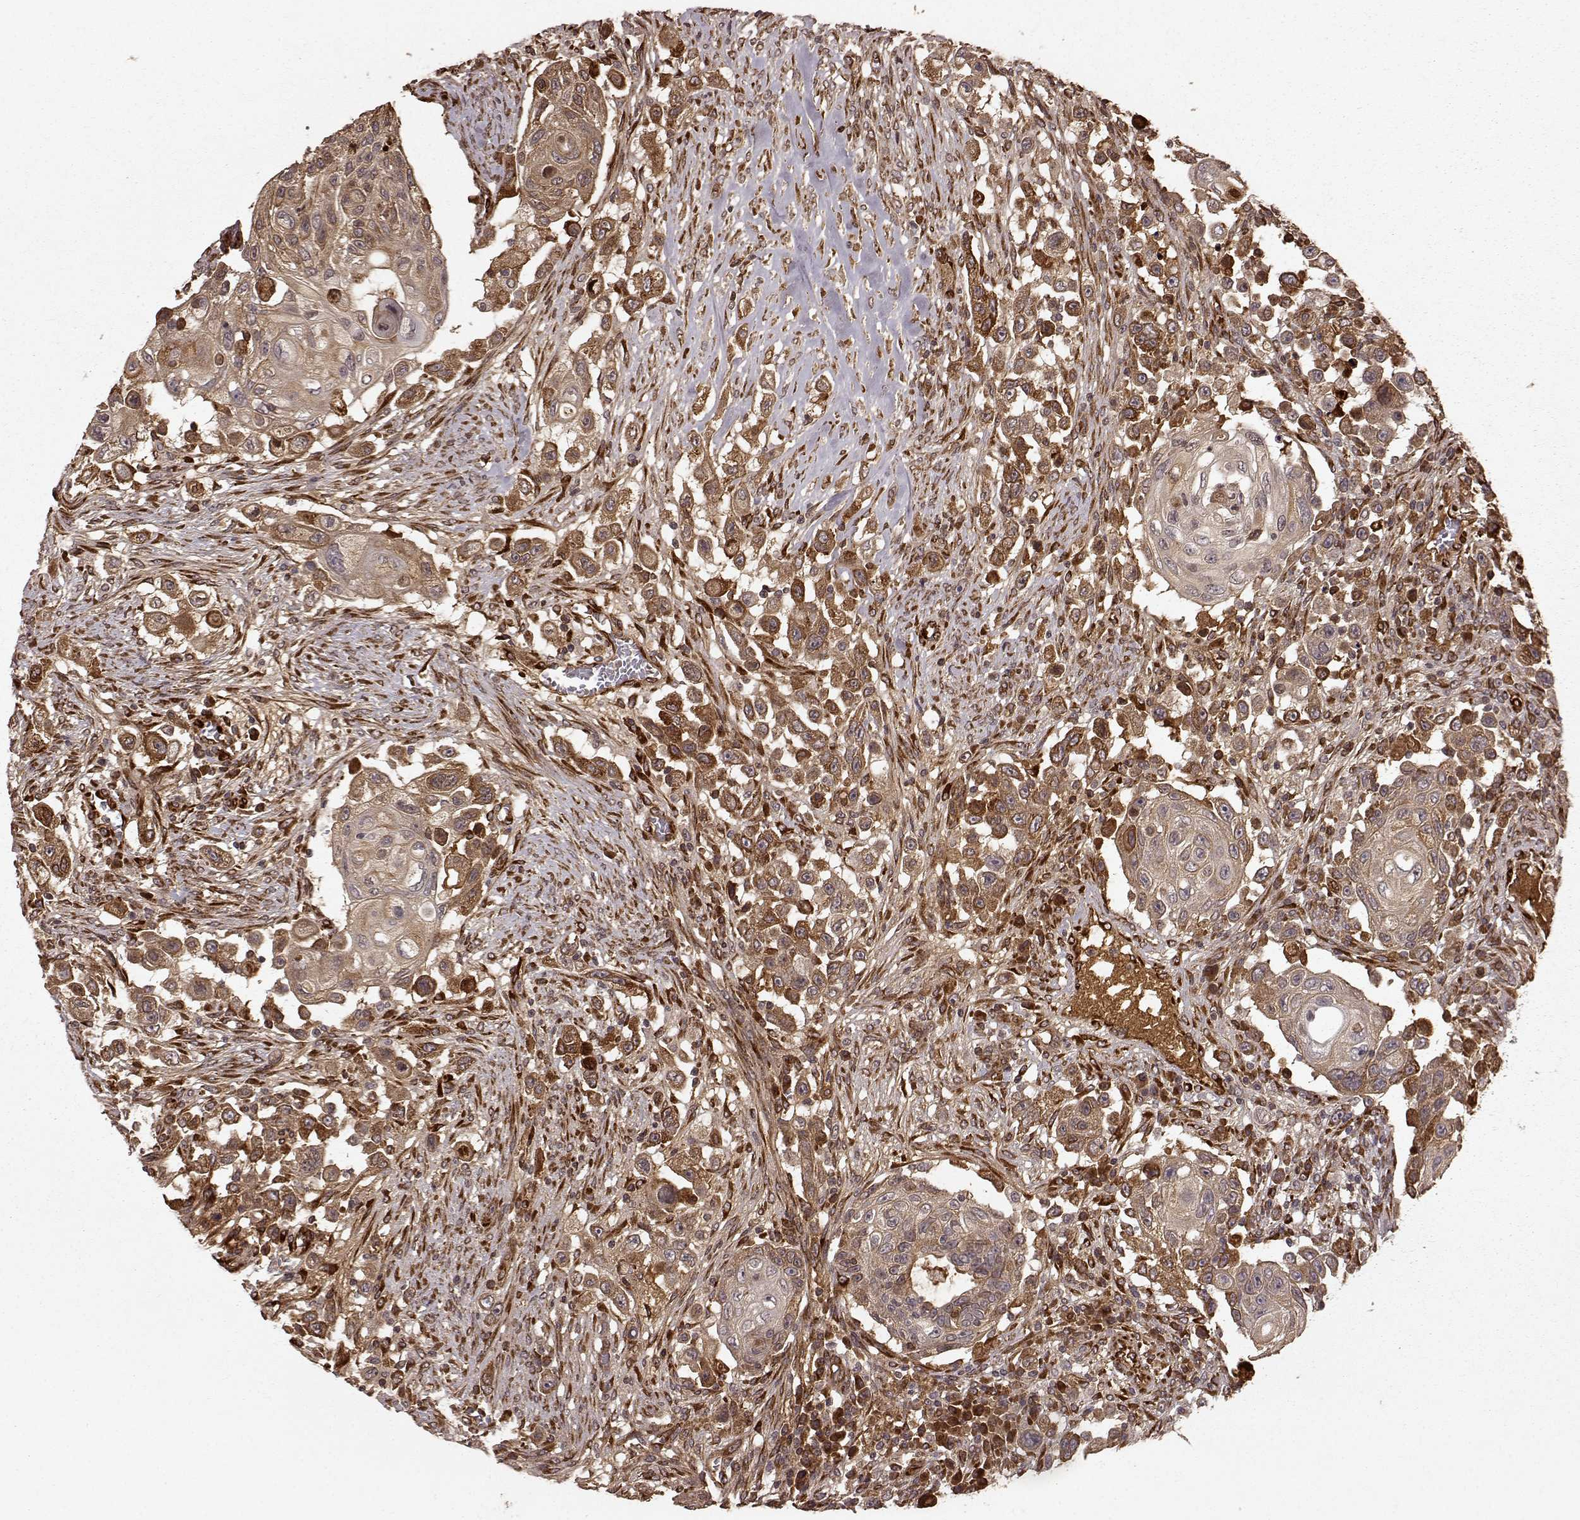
{"staining": {"intensity": "moderate", "quantity": ">75%", "location": "cytoplasmic/membranous"}, "tissue": "urothelial cancer", "cell_type": "Tumor cells", "image_type": "cancer", "snomed": [{"axis": "morphology", "description": "Urothelial carcinoma, High grade"}, {"axis": "topography", "description": "Urinary bladder"}], "caption": "Protein analysis of urothelial cancer tissue displays moderate cytoplasmic/membranous positivity in approximately >75% of tumor cells.", "gene": "FSTL1", "patient": {"sex": "female", "age": 56}}